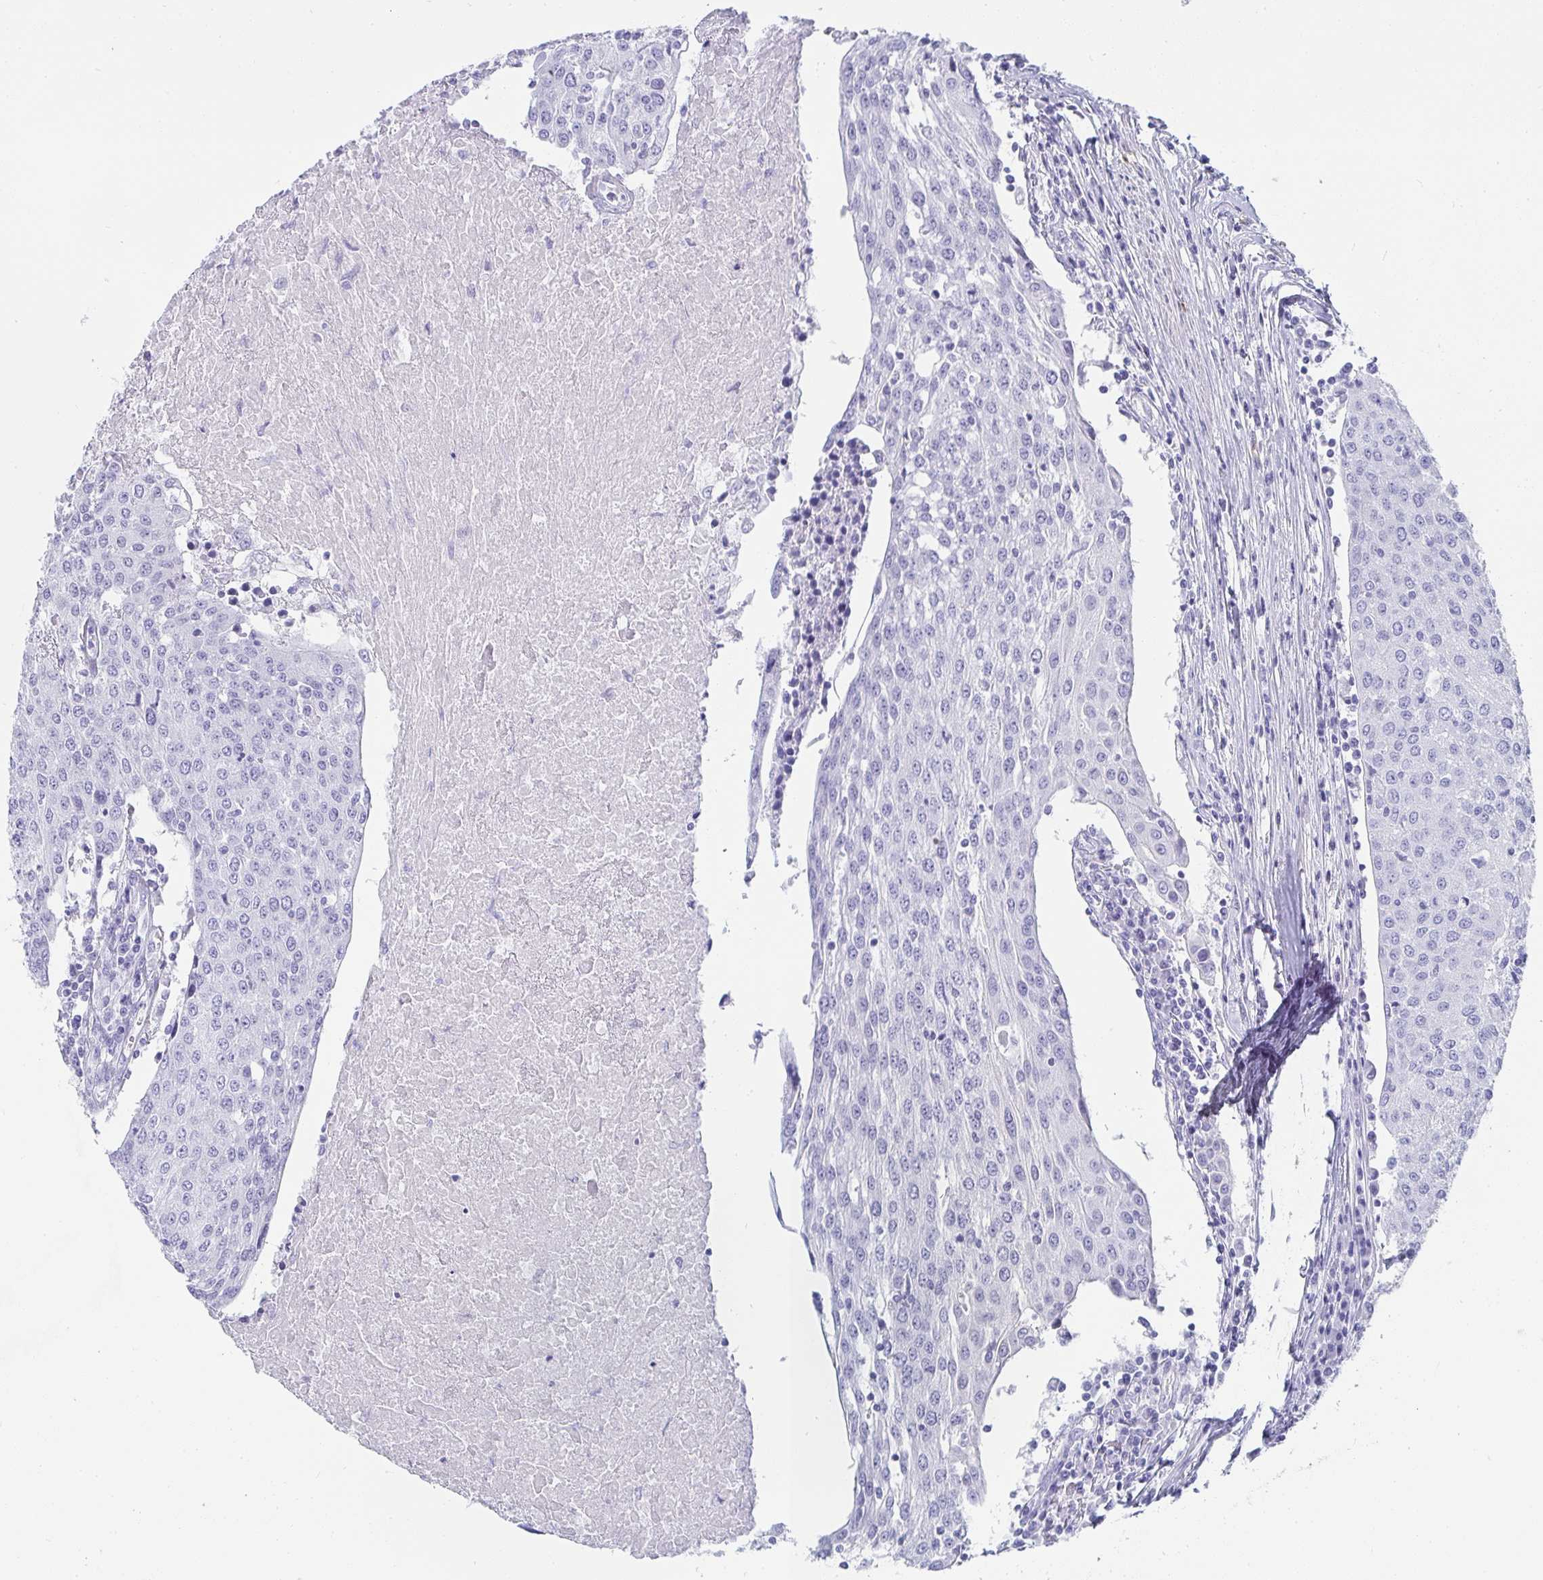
{"staining": {"intensity": "negative", "quantity": "none", "location": "none"}, "tissue": "urothelial cancer", "cell_type": "Tumor cells", "image_type": "cancer", "snomed": [{"axis": "morphology", "description": "Urothelial carcinoma, High grade"}, {"axis": "topography", "description": "Urinary bladder"}], "caption": "High-grade urothelial carcinoma stained for a protein using IHC demonstrates no positivity tumor cells.", "gene": "PRND", "patient": {"sex": "female", "age": 85}}